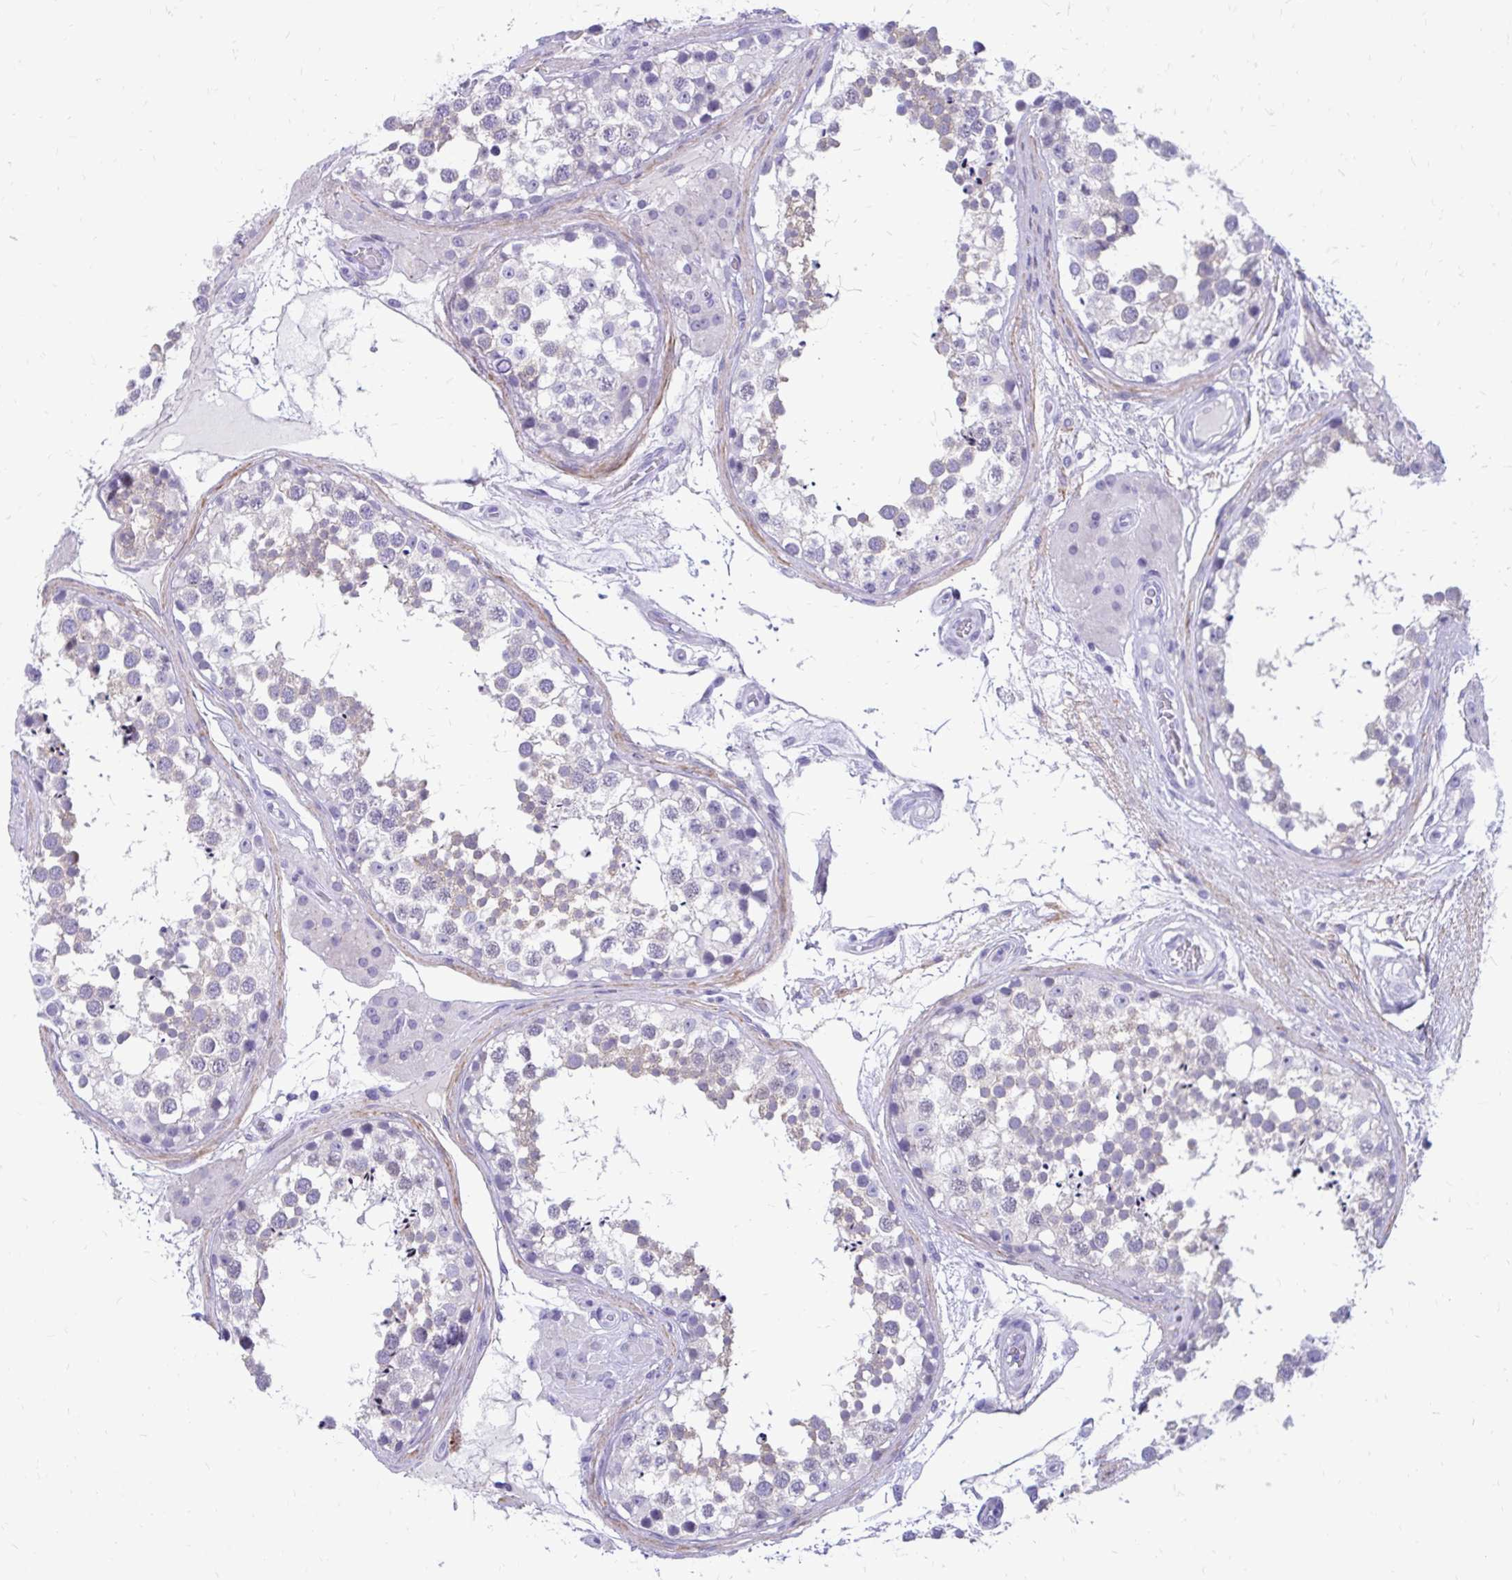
{"staining": {"intensity": "weak", "quantity": "<25%", "location": "cytoplasmic/membranous,nuclear"}, "tissue": "testis", "cell_type": "Cells in seminiferous ducts", "image_type": "normal", "snomed": [{"axis": "morphology", "description": "Normal tissue, NOS"}, {"axis": "morphology", "description": "Seminoma, NOS"}, {"axis": "topography", "description": "Testis"}], "caption": "Immunohistochemistry micrograph of unremarkable testis: human testis stained with DAB demonstrates no significant protein positivity in cells in seminiferous ducts.", "gene": "SATL1", "patient": {"sex": "male", "age": 65}}